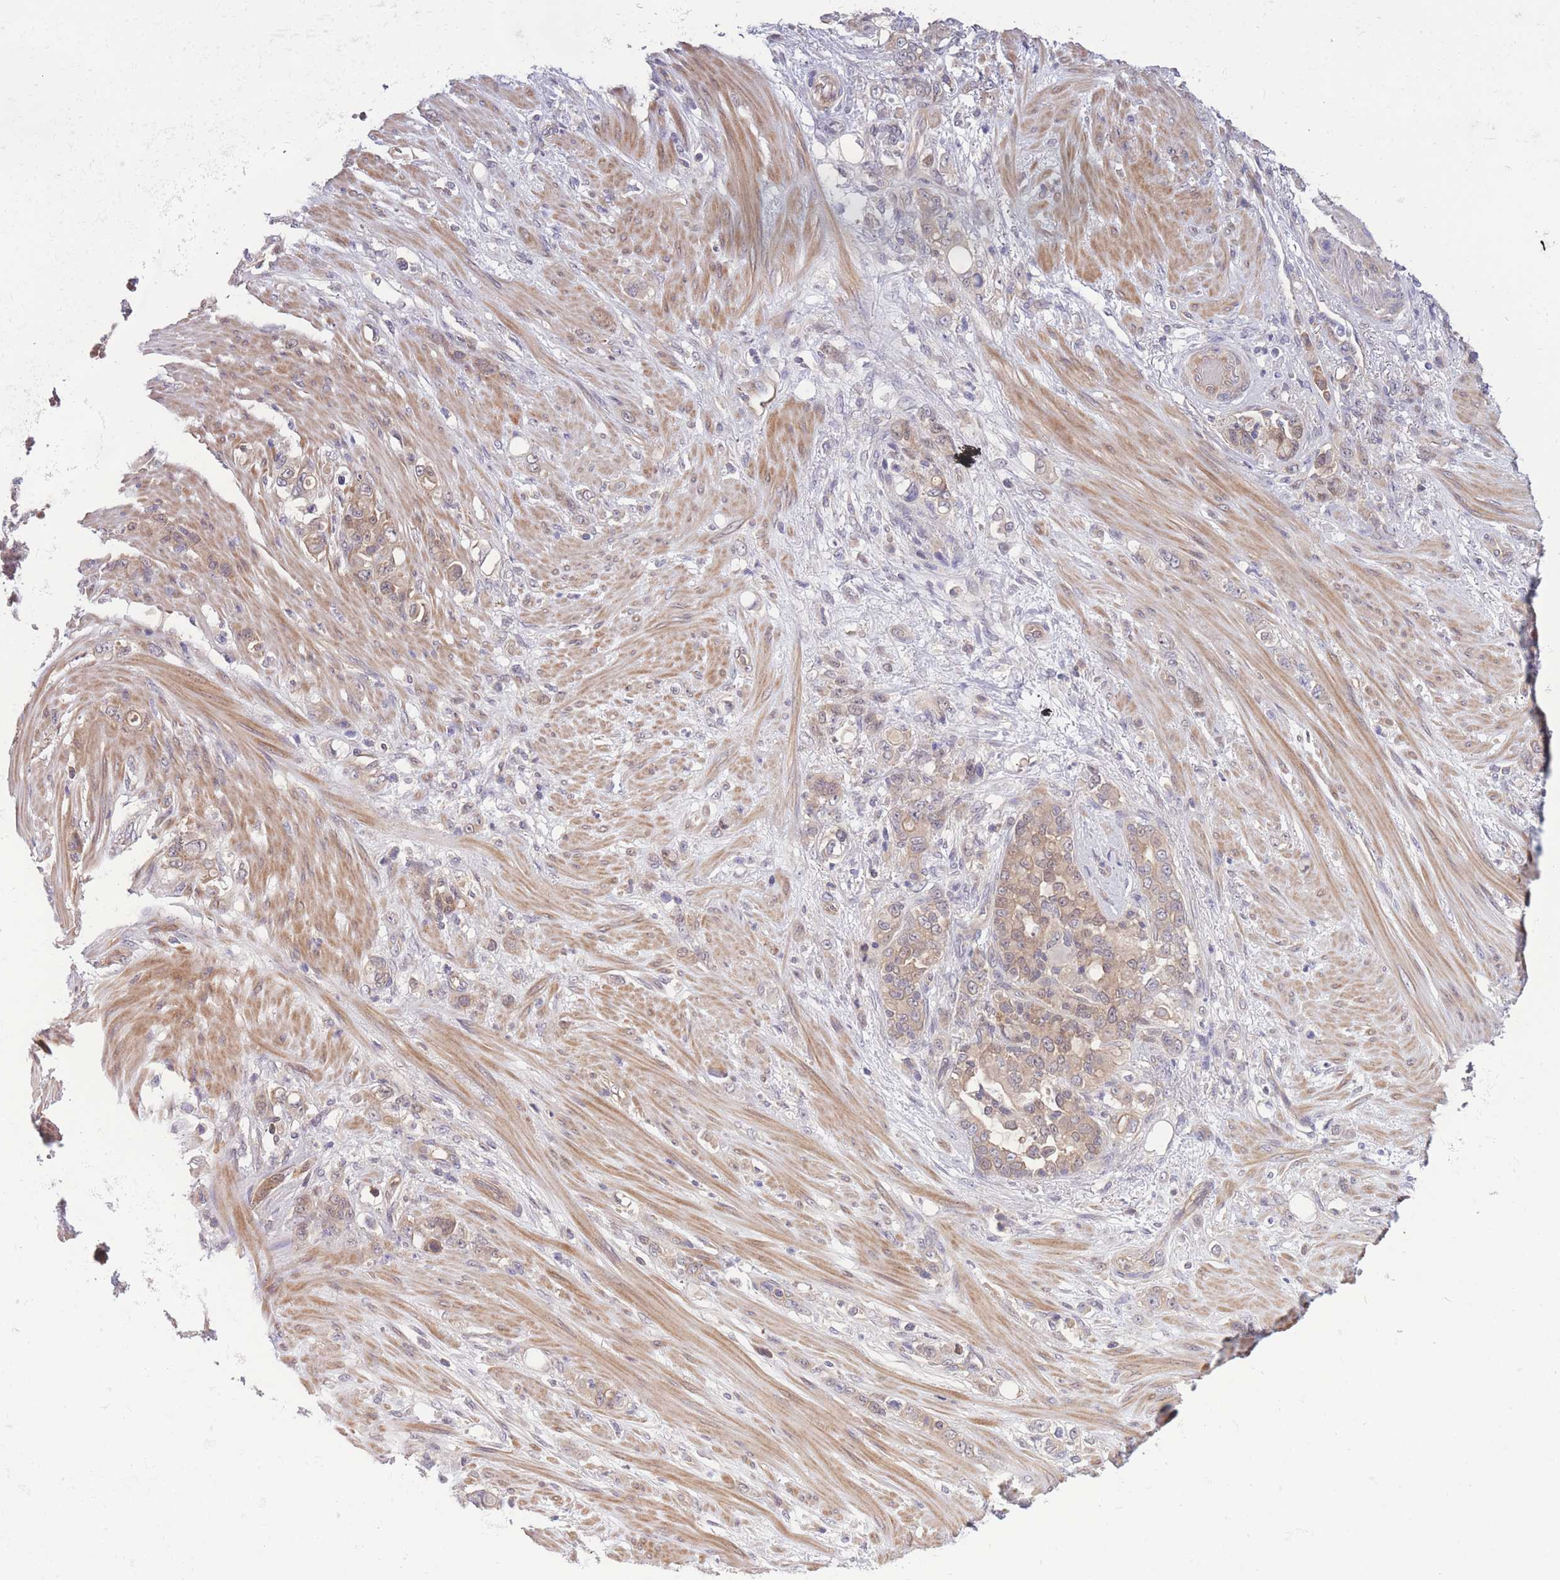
{"staining": {"intensity": "weak", "quantity": "25%-75%", "location": "cytoplasmic/membranous"}, "tissue": "stomach cancer", "cell_type": "Tumor cells", "image_type": "cancer", "snomed": [{"axis": "morphology", "description": "Normal tissue, NOS"}, {"axis": "morphology", "description": "Adenocarcinoma, NOS"}, {"axis": "topography", "description": "Stomach"}], "caption": "The immunohistochemical stain highlights weak cytoplasmic/membranous positivity in tumor cells of stomach cancer (adenocarcinoma) tissue. Using DAB (brown) and hematoxylin (blue) stains, captured at high magnification using brightfield microscopy.", "gene": "UBE2N", "patient": {"sex": "female", "age": 79}}